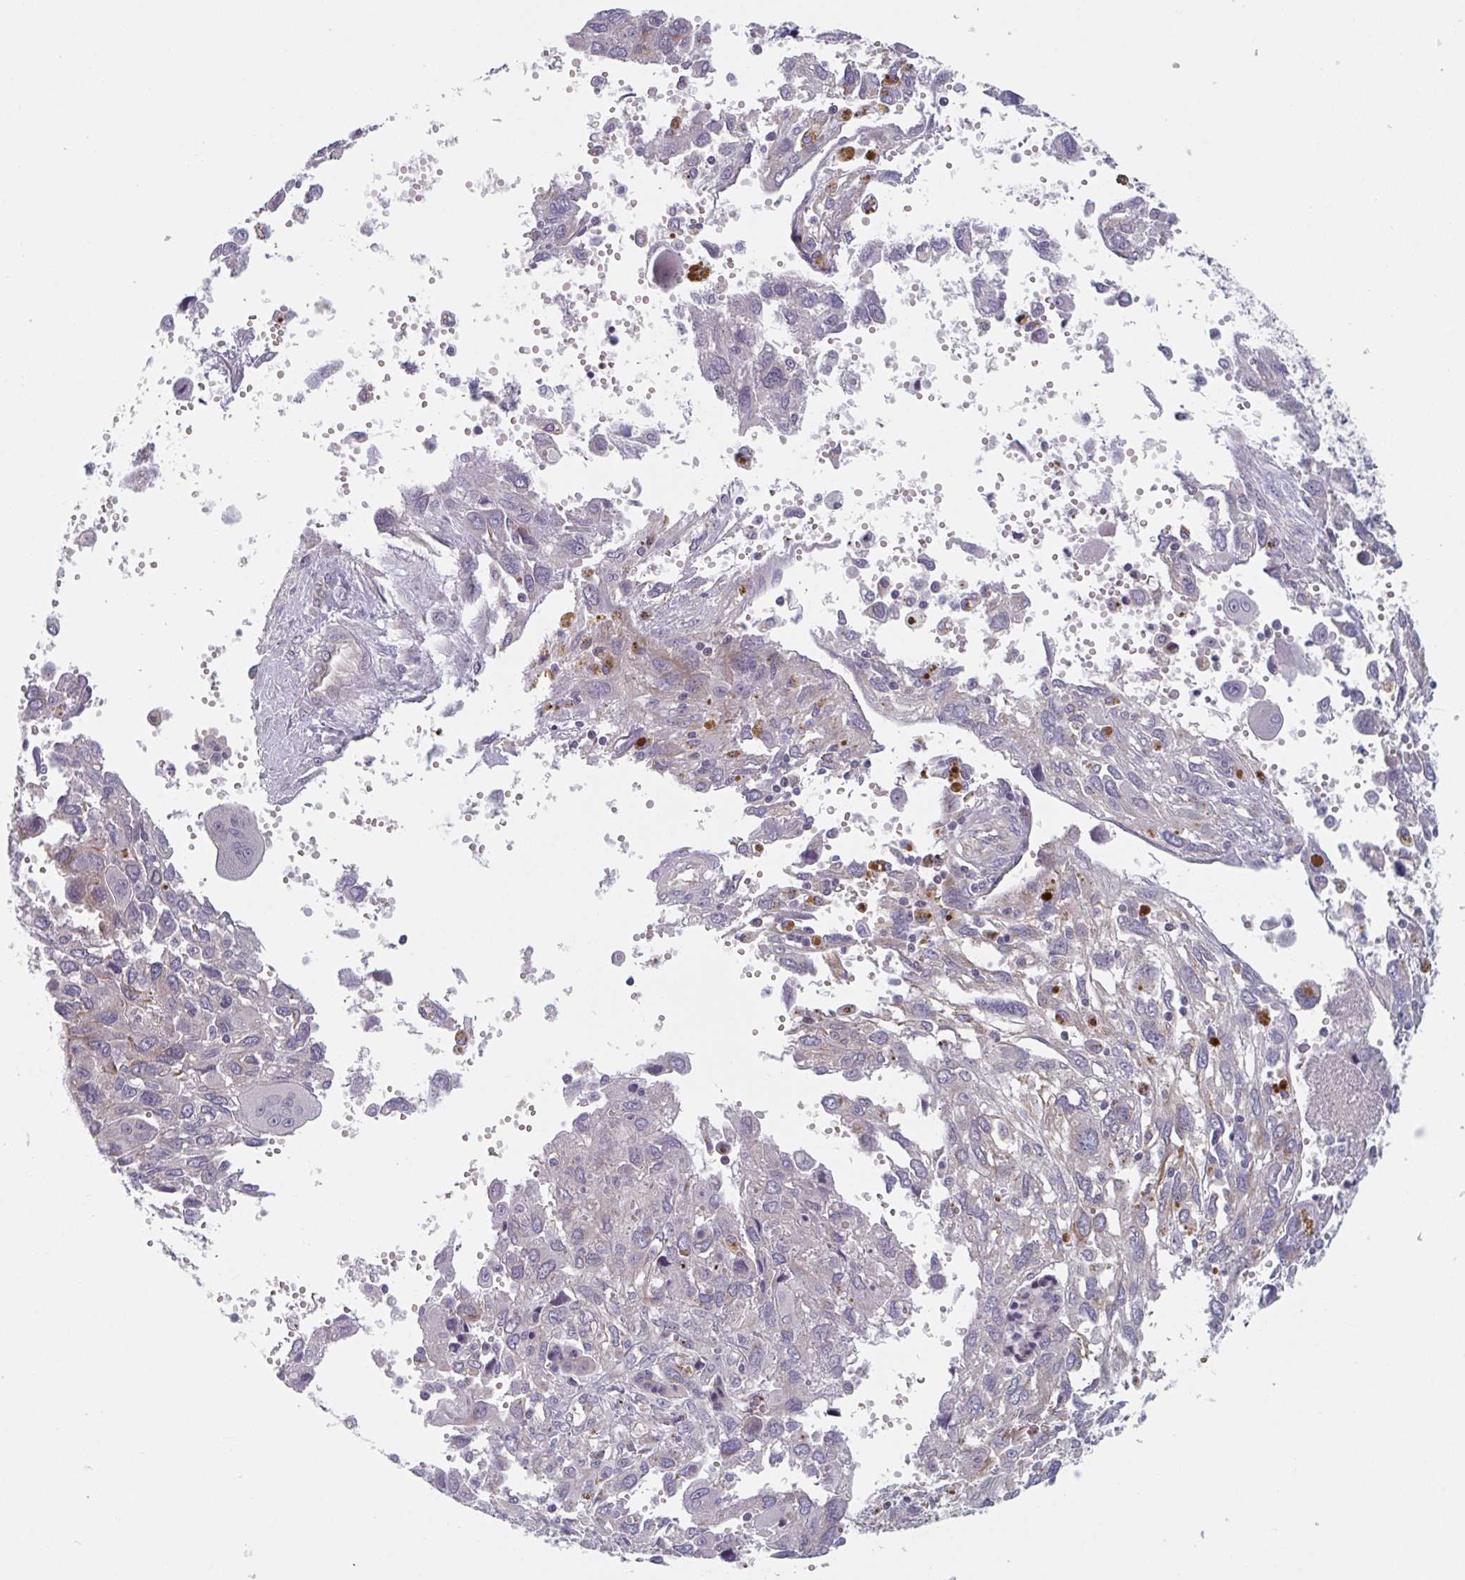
{"staining": {"intensity": "negative", "quantity": "none", "location": "none"}, "tissue": "pancreatic cancer", "cell_type": "Tumor cells", "image_type": "cancer", "snomed": [{"axis": "morphology", "description": "Adenocarcinoma, NOS"}, {"axis": "topography", "description": "Pancreas"}], "caption": "Human pancreatic cancer (adenocarcinoma) stained for a protein using IHC displays no positivity in tumor cells.", "gene": "TNFSF10", "patient": {"sex": "female", "age": 47}}